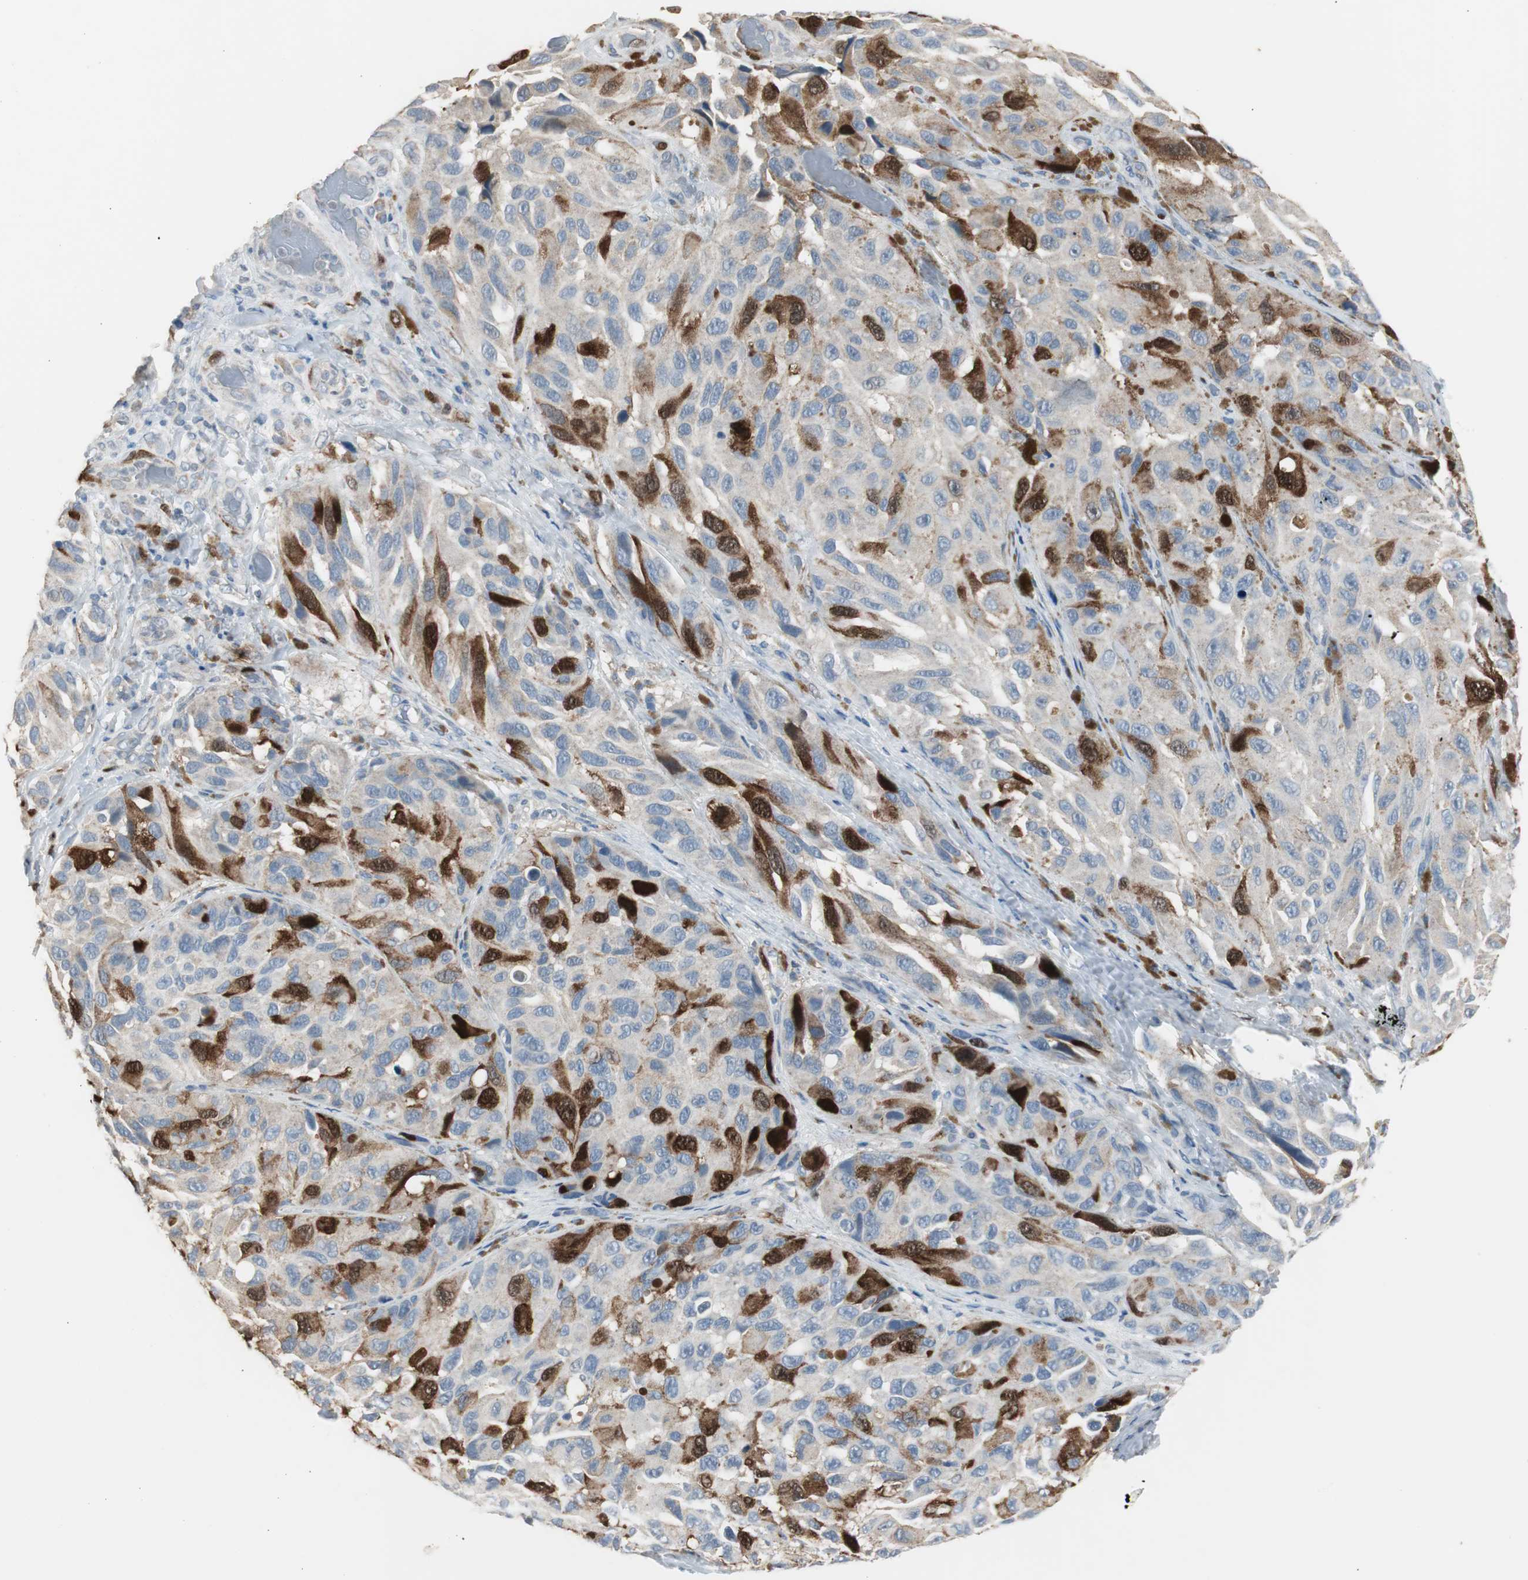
{"staining": {"intensity": "moderate", "quantity": "<25%", "location": "cytoplasmic/membranous,nuclear"}, "tissue": "melanoma", "cell_type": "Tumor cells", "image_type": "cancer", "snomed": [{"axis": "morphology", "description": "Malignant melanoma, NOS"}, {"axis": "topography", "description": "Skin"}], "caption": "This is an image of immunohistochemistry (IHC) staining of malignant melanoma, which shows moderate expression in the cytoplasmic/membranous and nuclear of tumor cells.", "gene": "TK1", "patient": {"sex": "female", "age": 73}}